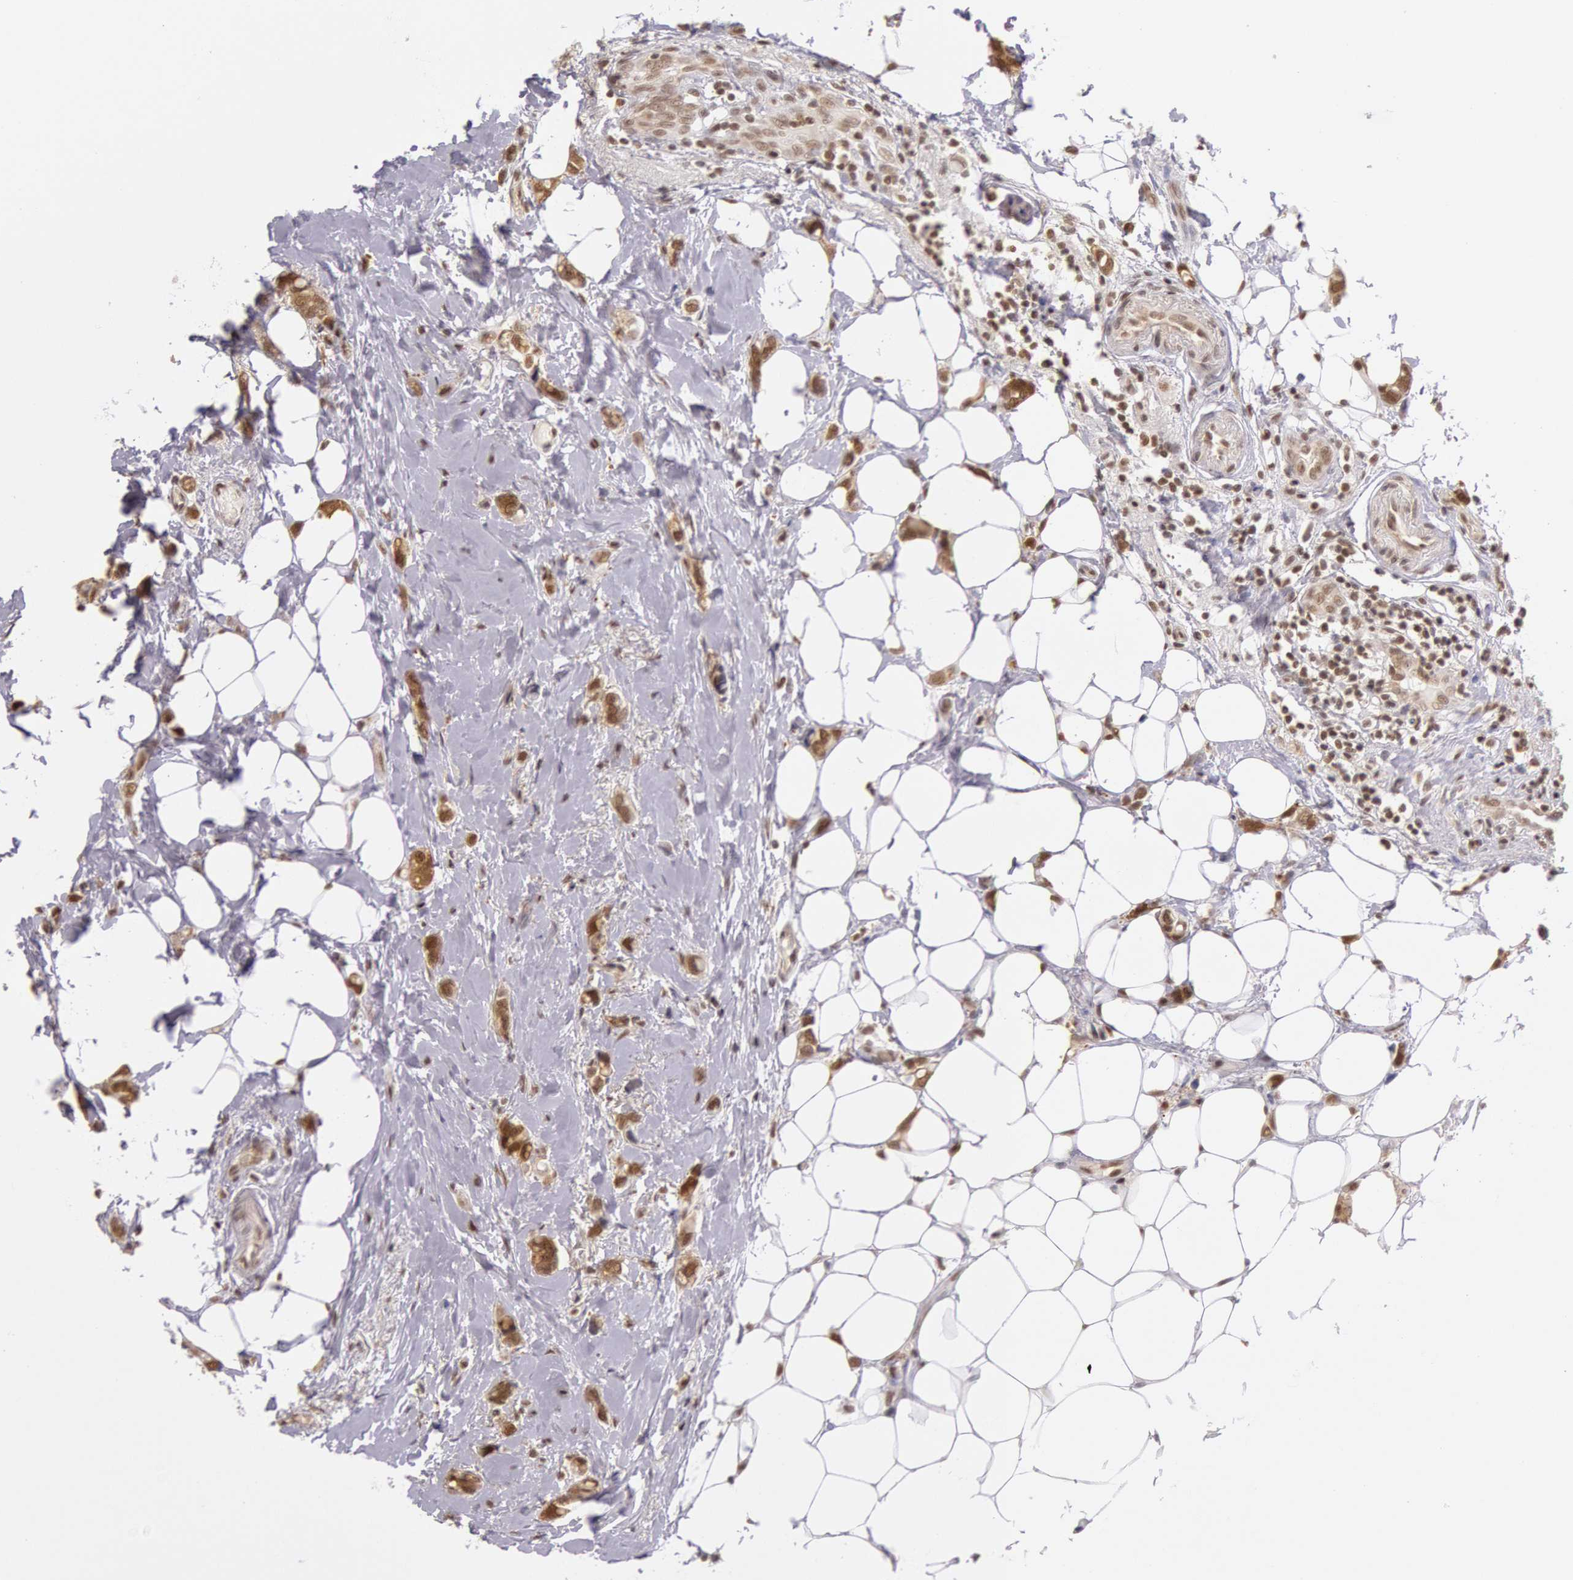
{"staining": {"intensity": "moderate", "quantity": ">75%", "location": "nuclear"}, "tissue": "breast cancer", "cell_type": "Tumor cells", "image_type": "cancer", "snomed": [{"axis": "morphology", "description": "Duct carcinoma"}, {"axis": "topography", "description": "Breast"}], "caption": "This is a histology image of immunohistochemistry staining of breast cancer, which shows moderate expression in the nuclear of tumor cells.", "gene": "ESS2", "patient": {"sex": "female", "age": 72}}